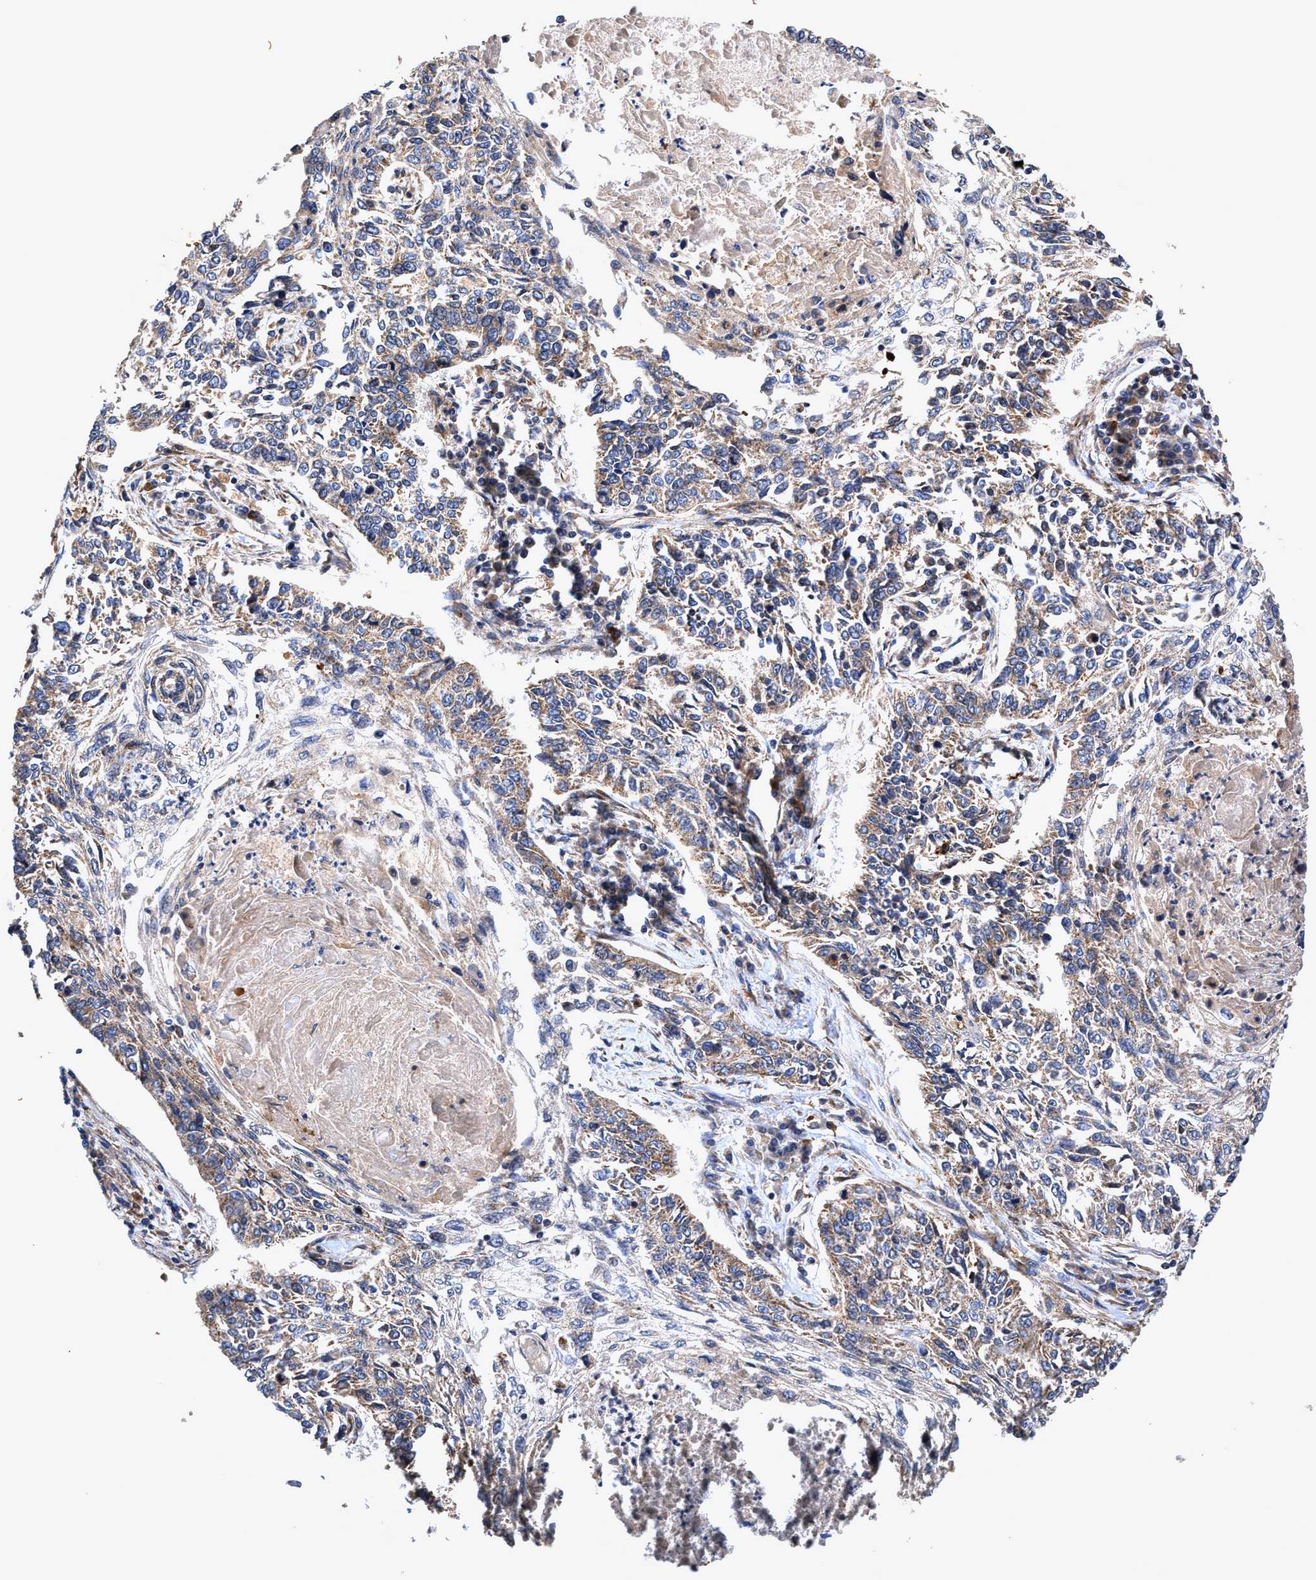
{"staining": {"intensity": "weak", "quantity": ">75%", "location": "cytoplasmic/membranous"}, "tissue": "lung cancer", "cell_type": "Tumor cells", "image_type": "cancer", "snomed": [{"axis": "morphology", "description": "Normal tissue, NOS"}, {"axis": "morphology", "description": "Squamous cell carcinoma, NOS"}, {"axis": "topography", "description": "Cartilage tissue"}, {"axis": "topography", "description": "Bronchus"}, {"axis": "topography", "description": "Lung"}], "caption": "Human lung cancer (squamous cell carcinoma) stained for a protein (brown) reveals weak cytoplasmic/membranous positive positivity in approximately >75% of tumor cells.", "gene": "EFNA4", "patient": {"sex": "female", "age": 49}}